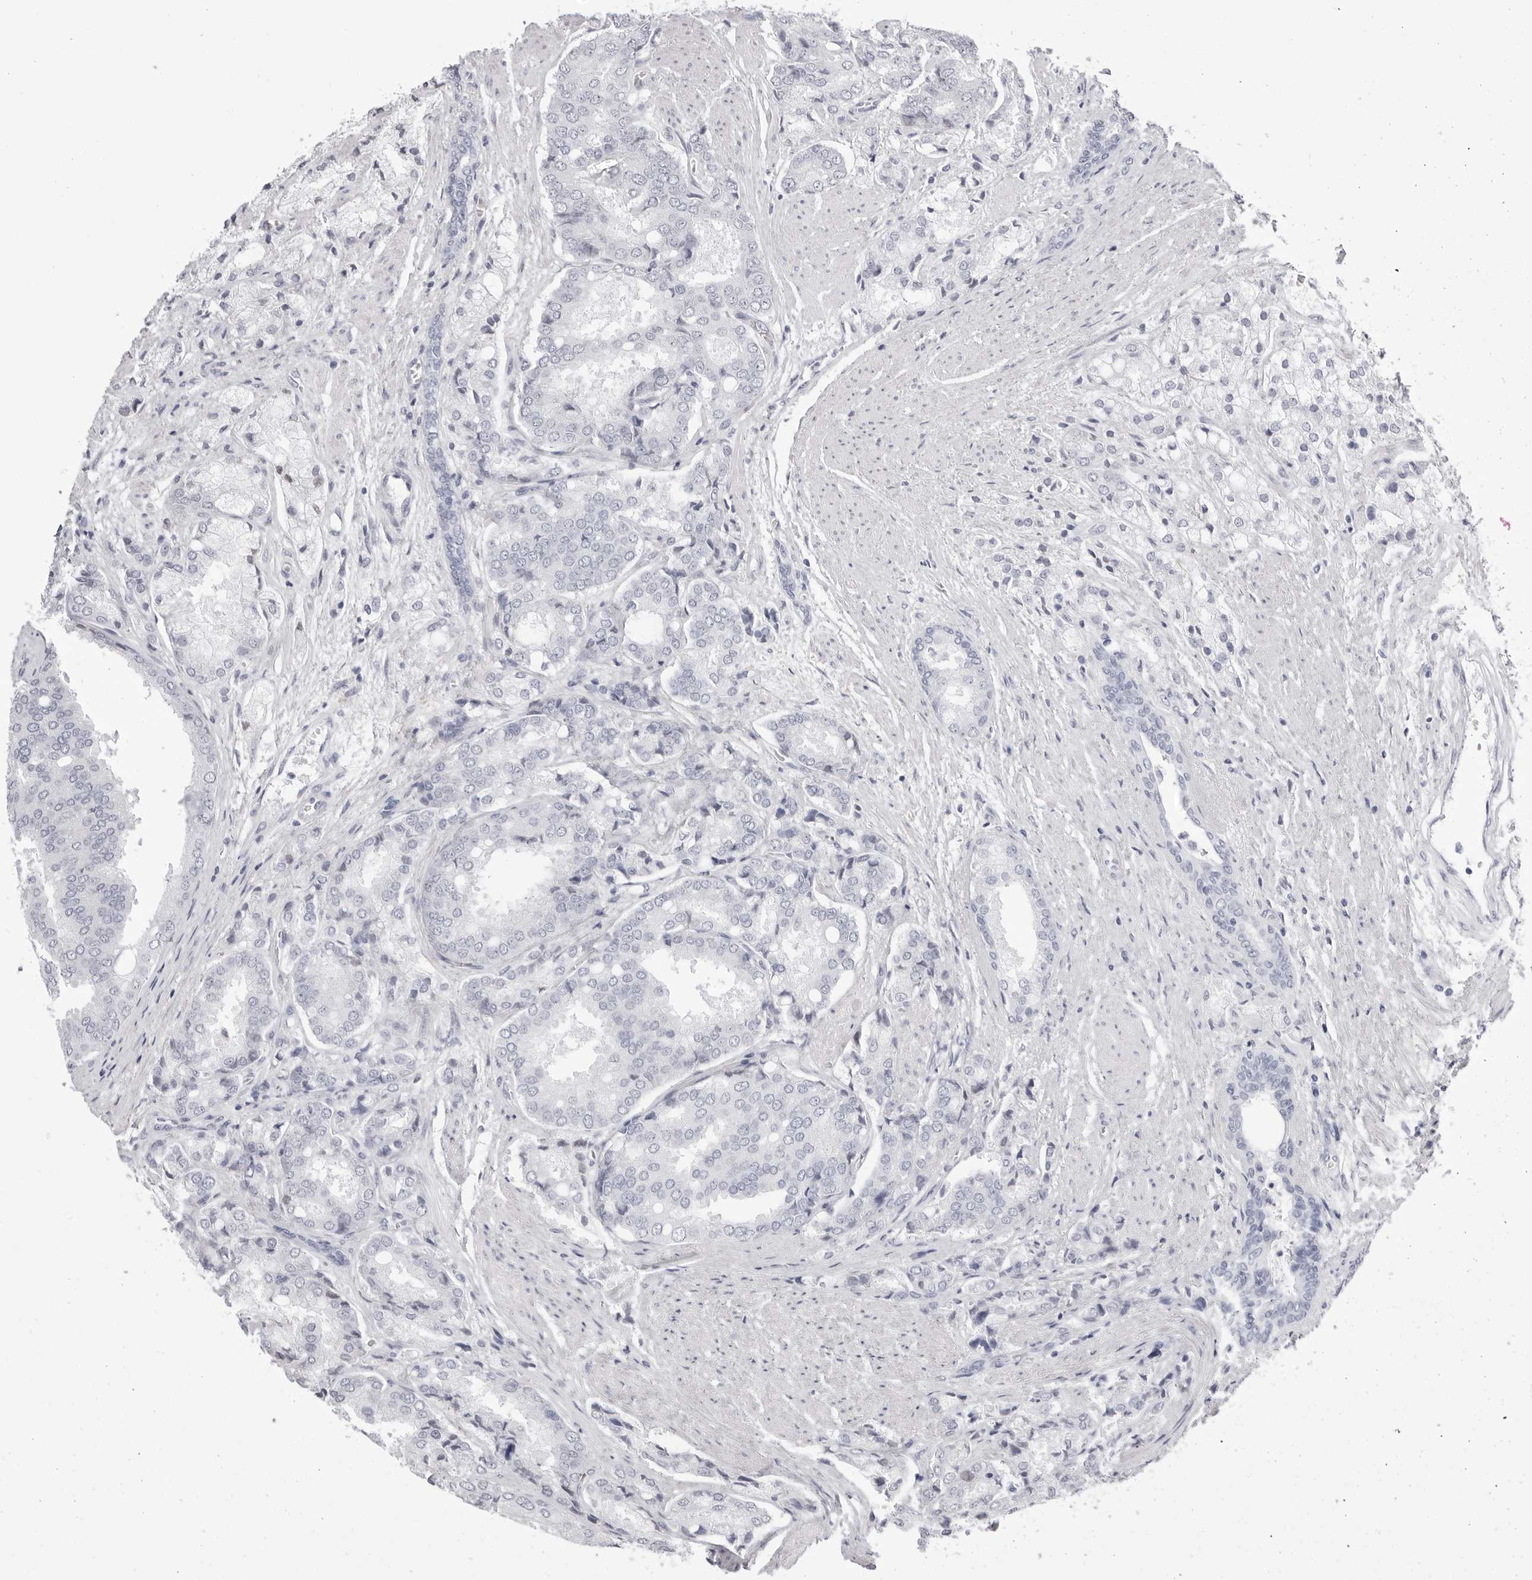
{"staining": {"intensity": "negative", "quantity": "none", "location": "none"}, "tissue": "prostate cancer", "cell_type": "Tumor cells", "image_type": "cancer", "snomed": [{"axis": "morphology", "description": "Adenocarcinoma, High grade"}, {"axis": "topography", "description": "Prostate"}], "caption": "Immunohistochemistry (IHC) image of neoplastic tissue: adenocarcinoma (high-grade) (prostate) stained with DAB (3,3'-diaminobenzidine) displays no significant protein positivity in tumor cells.", "gene": "TMOD4", "patient": {"sex": "male", "age": 50}}